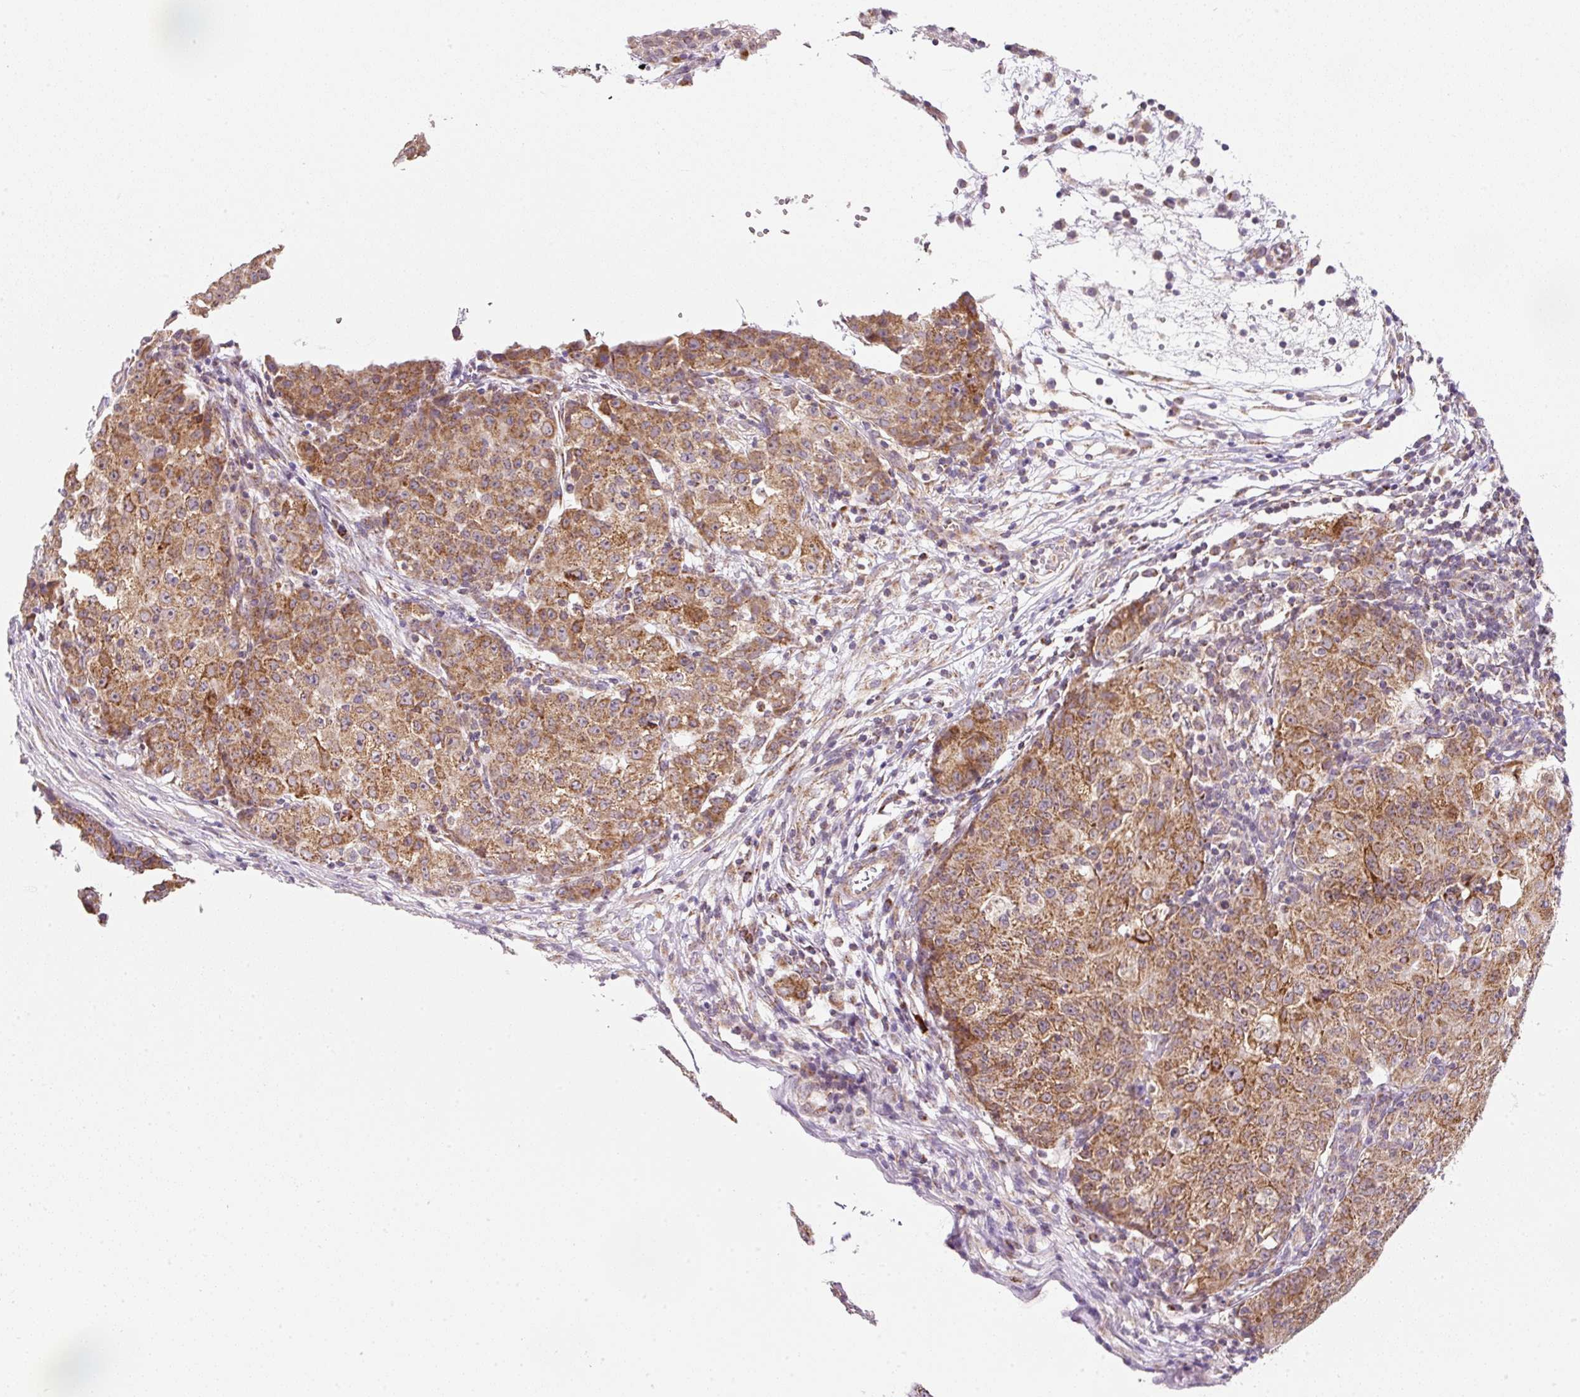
{"staining": {"intensity": "moderate", "quantity": ">75%", "location": "cytoplasmic/membranous"}, "tissue": "ovarian cancer", "cell_type": "Tumor cells", "image_type": "cancer", "snomed": [{"axis": "morphology", "description": "Carcinoma, endometroid"}, {"axis": "topography", "description": "Ovary"}], "caption": "Ovarian cancer was stained to show a protein in brown. There is medium levels of moderate cytoplasmic/membranous expression in approximately >75% of tumor cells.", "gene": "FAM78B", "patient": {"sex": "female", "age": 42}}